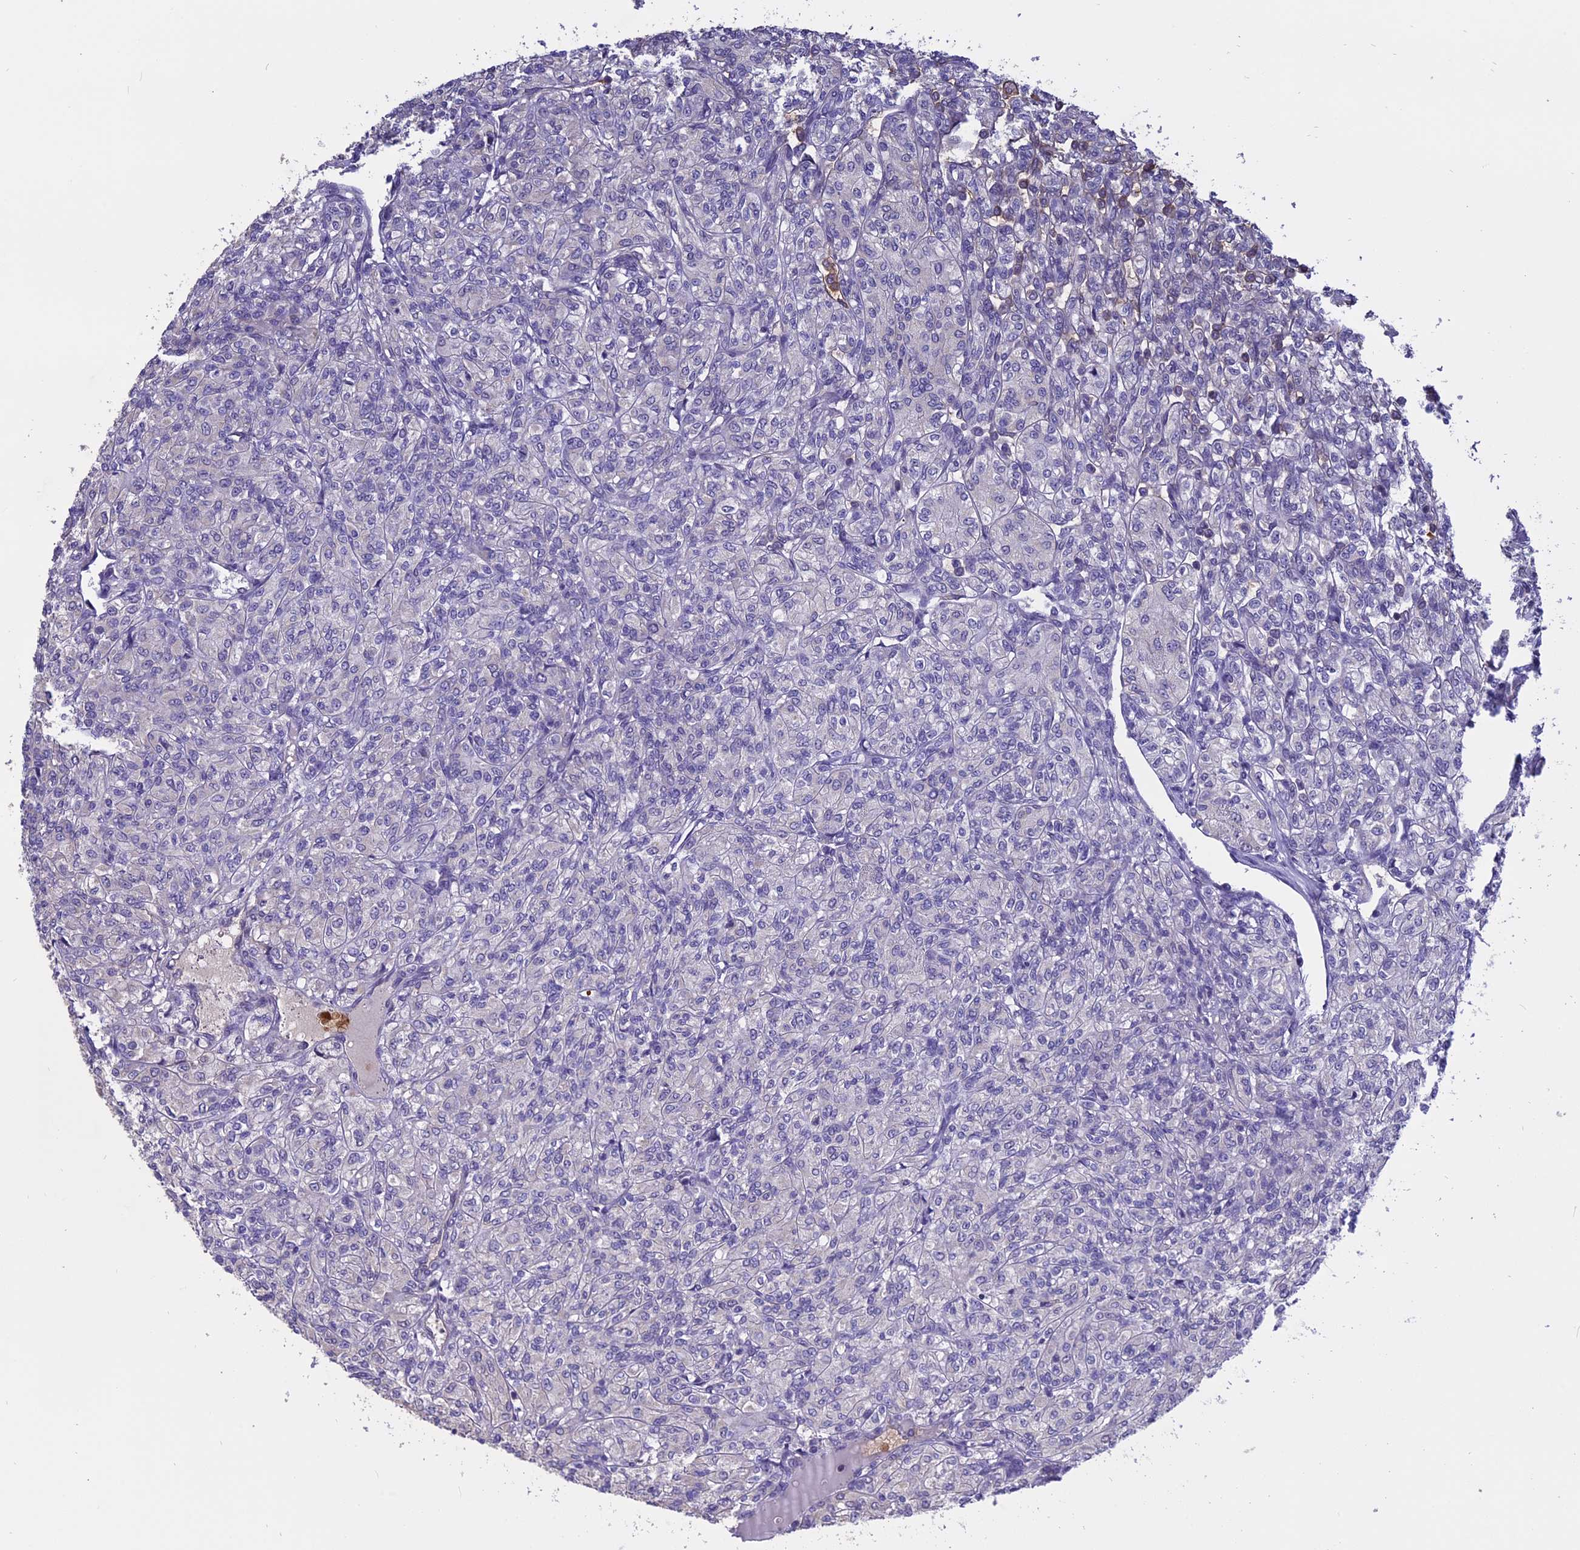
{"staining": {"intensity": "negative", "quantity": "none", "location": "none"}, "tissue": "renal cancer", "cell_type": "Tumor cells", "image_type": "cancer", "snomed": [{"axis": "morphology", "description": "Adenocarcinoma, NOS"}, {"axis": "topography", "description": "Kidney"}], "caption": "This image is of renal cancer stained with IHC to label a protein in brown with the nuclei are counter-stained blue. There is no positivity in tumor cells.", "gene": "KNOP1", "patient": {"sex": "male", "age": 77}}